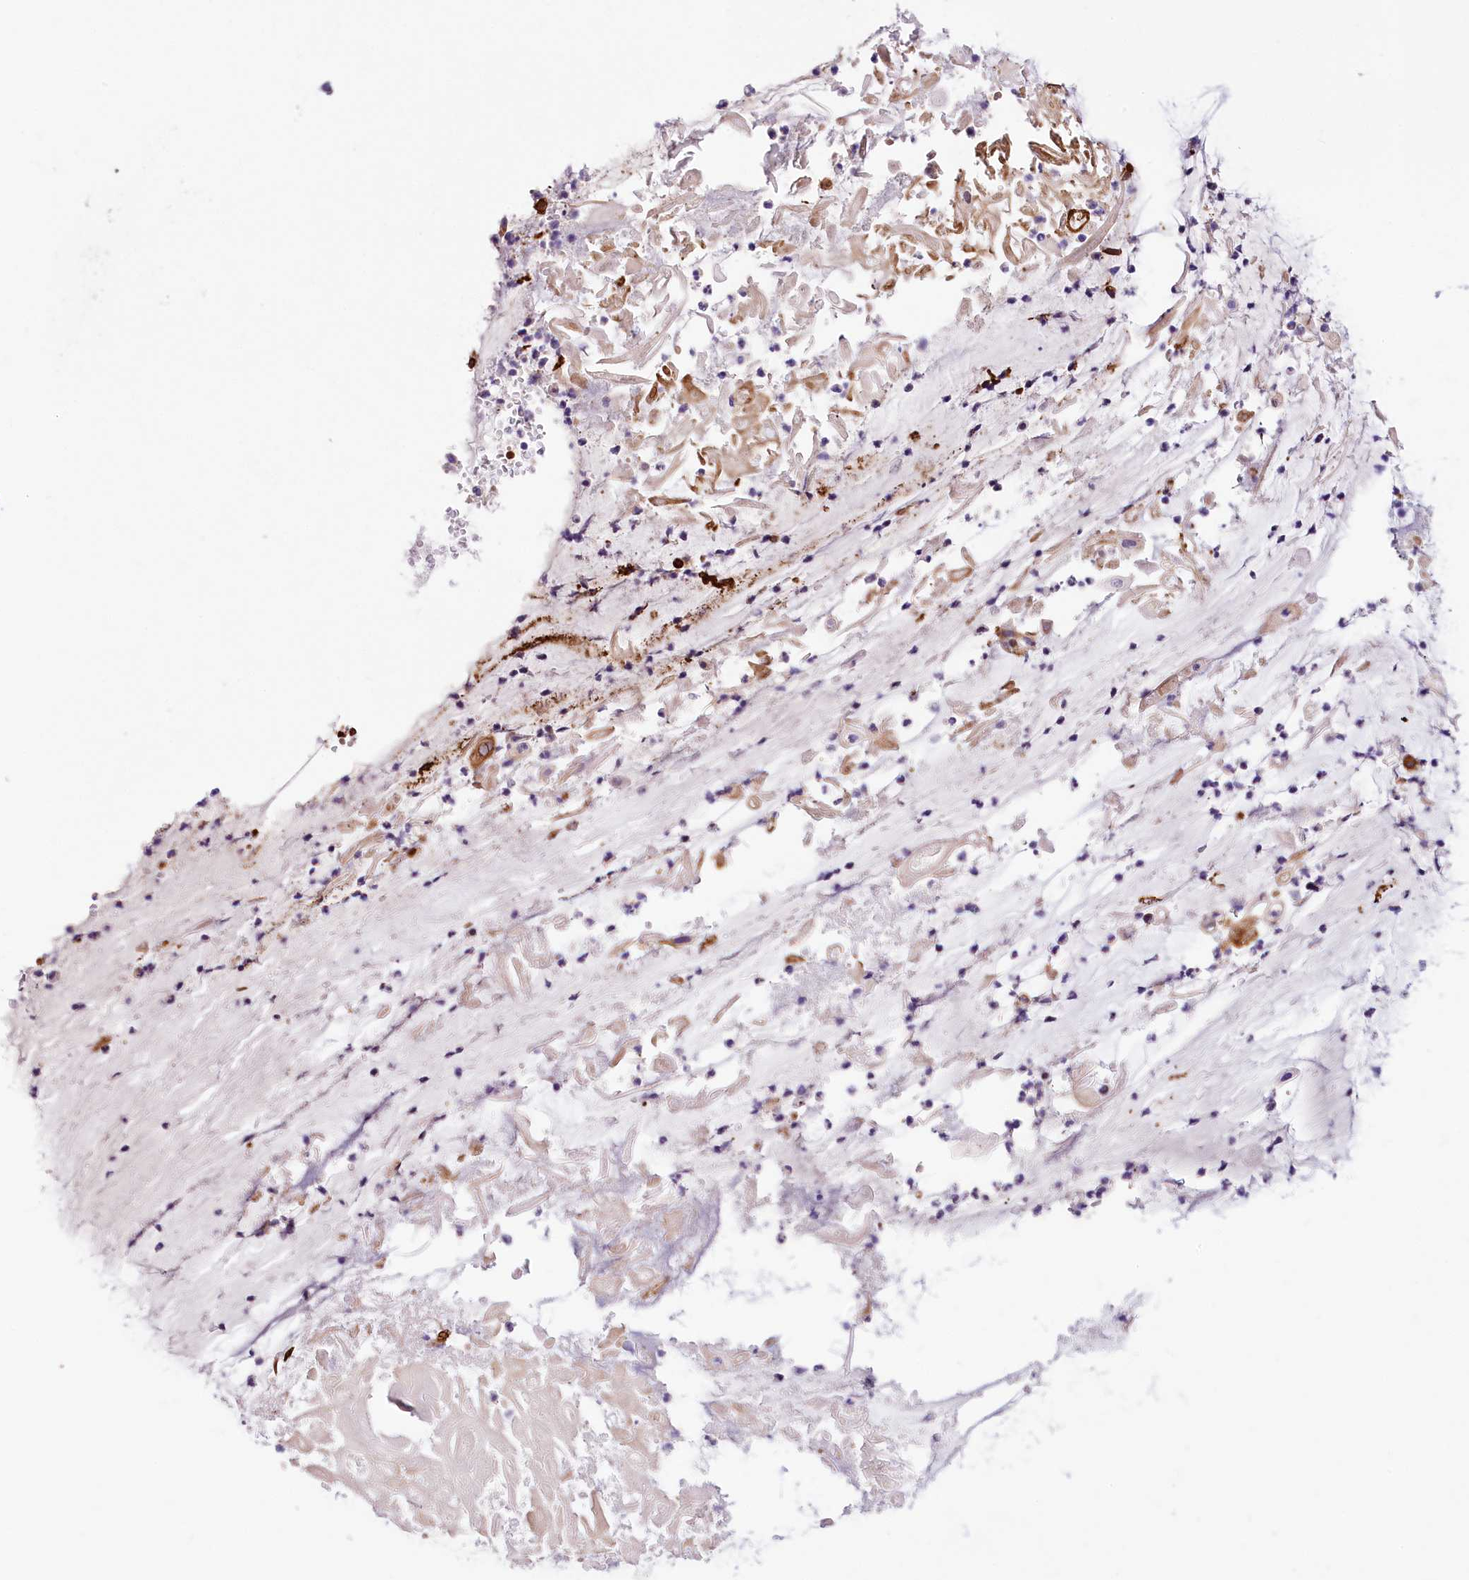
{"staining": {"intensity": "strong", "quantity": ">75%", "location": "cytoplasmic/membranous"}, "tissue": "adipose tissue", "cell_type": "Adipocytes", "image_type": "normal", "snomed": [{"axis": "morphology", "description": "Normal tissue, NOS"}, {"axis": "topography", "description": "Lymph node"}, {"axis": "topography", "description": "Cartilage tissue"}, {"axis": "topography", "description": "Bronchus"}], "caption": "Immunohistochemistry image of benign adipose tissue stained for a protein (brown), which displays high levels of strong cytoplasmic/membranous expression in about >75% of adipocytes.", "gene": "ITGA1", "patient": {"sex": "male", "age": 63}}